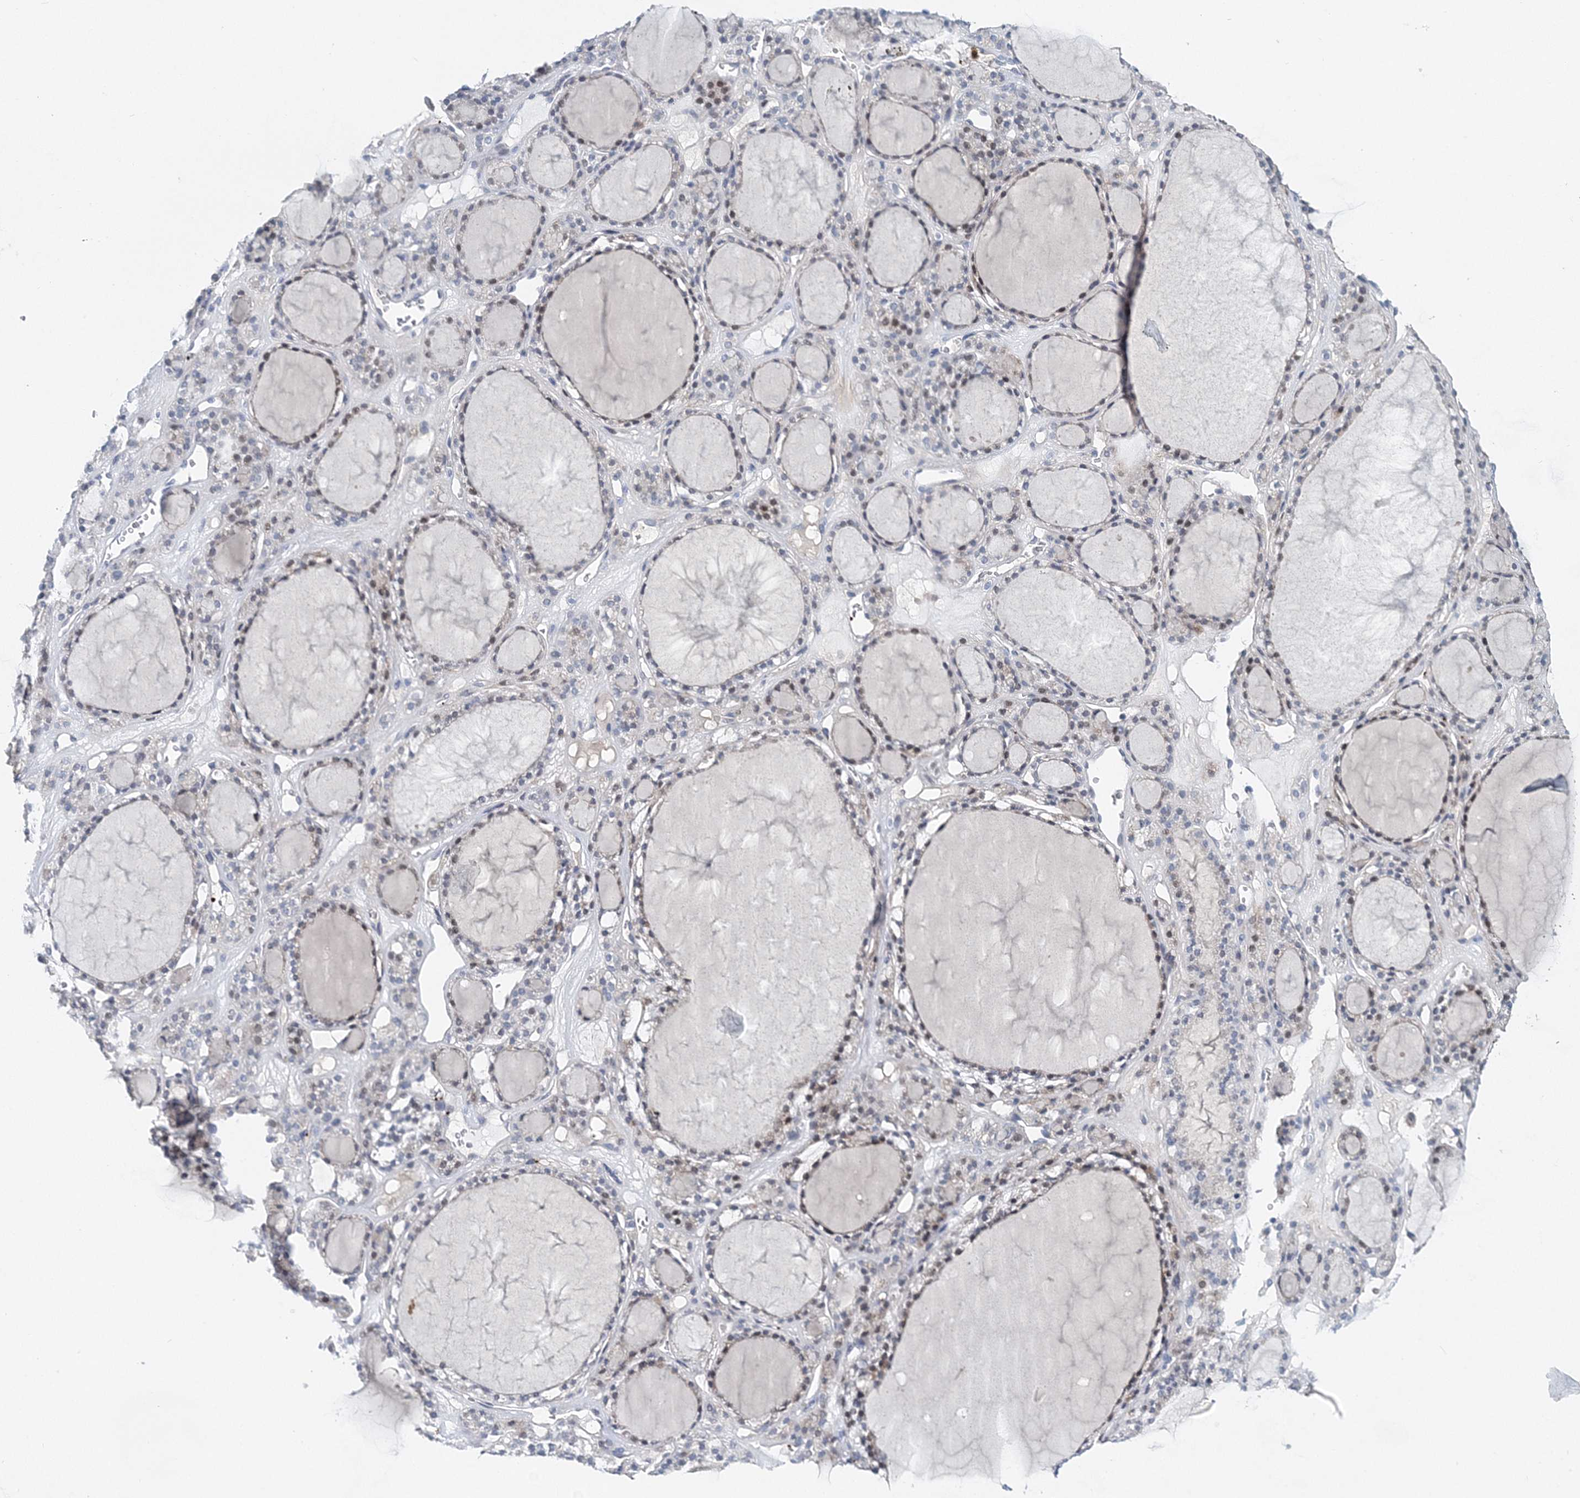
{"staining": {"intensity": "weak", "quantity": "<25%", "location": "nuclear"}, "tissue": "thyroid gland", "cell_type": "Glandular cells", "image_type": "normal", "snomed": [{"axis": "morphology", "description": "Normal tissue, NOS"}, {"axis": "topography", "description": "Thyroid gland"}], "caption": "Glandular cells are negative for brown protein staining in normal thyroid gland. (Stains: DAB (3,3'-diaminobenzidine) IHC with hematoxylin counter stain, Microscopy: brightfield microscopy at high magnification).", "gene": "MYOZ2", "patient": {"sex": "female", "age": 28}}